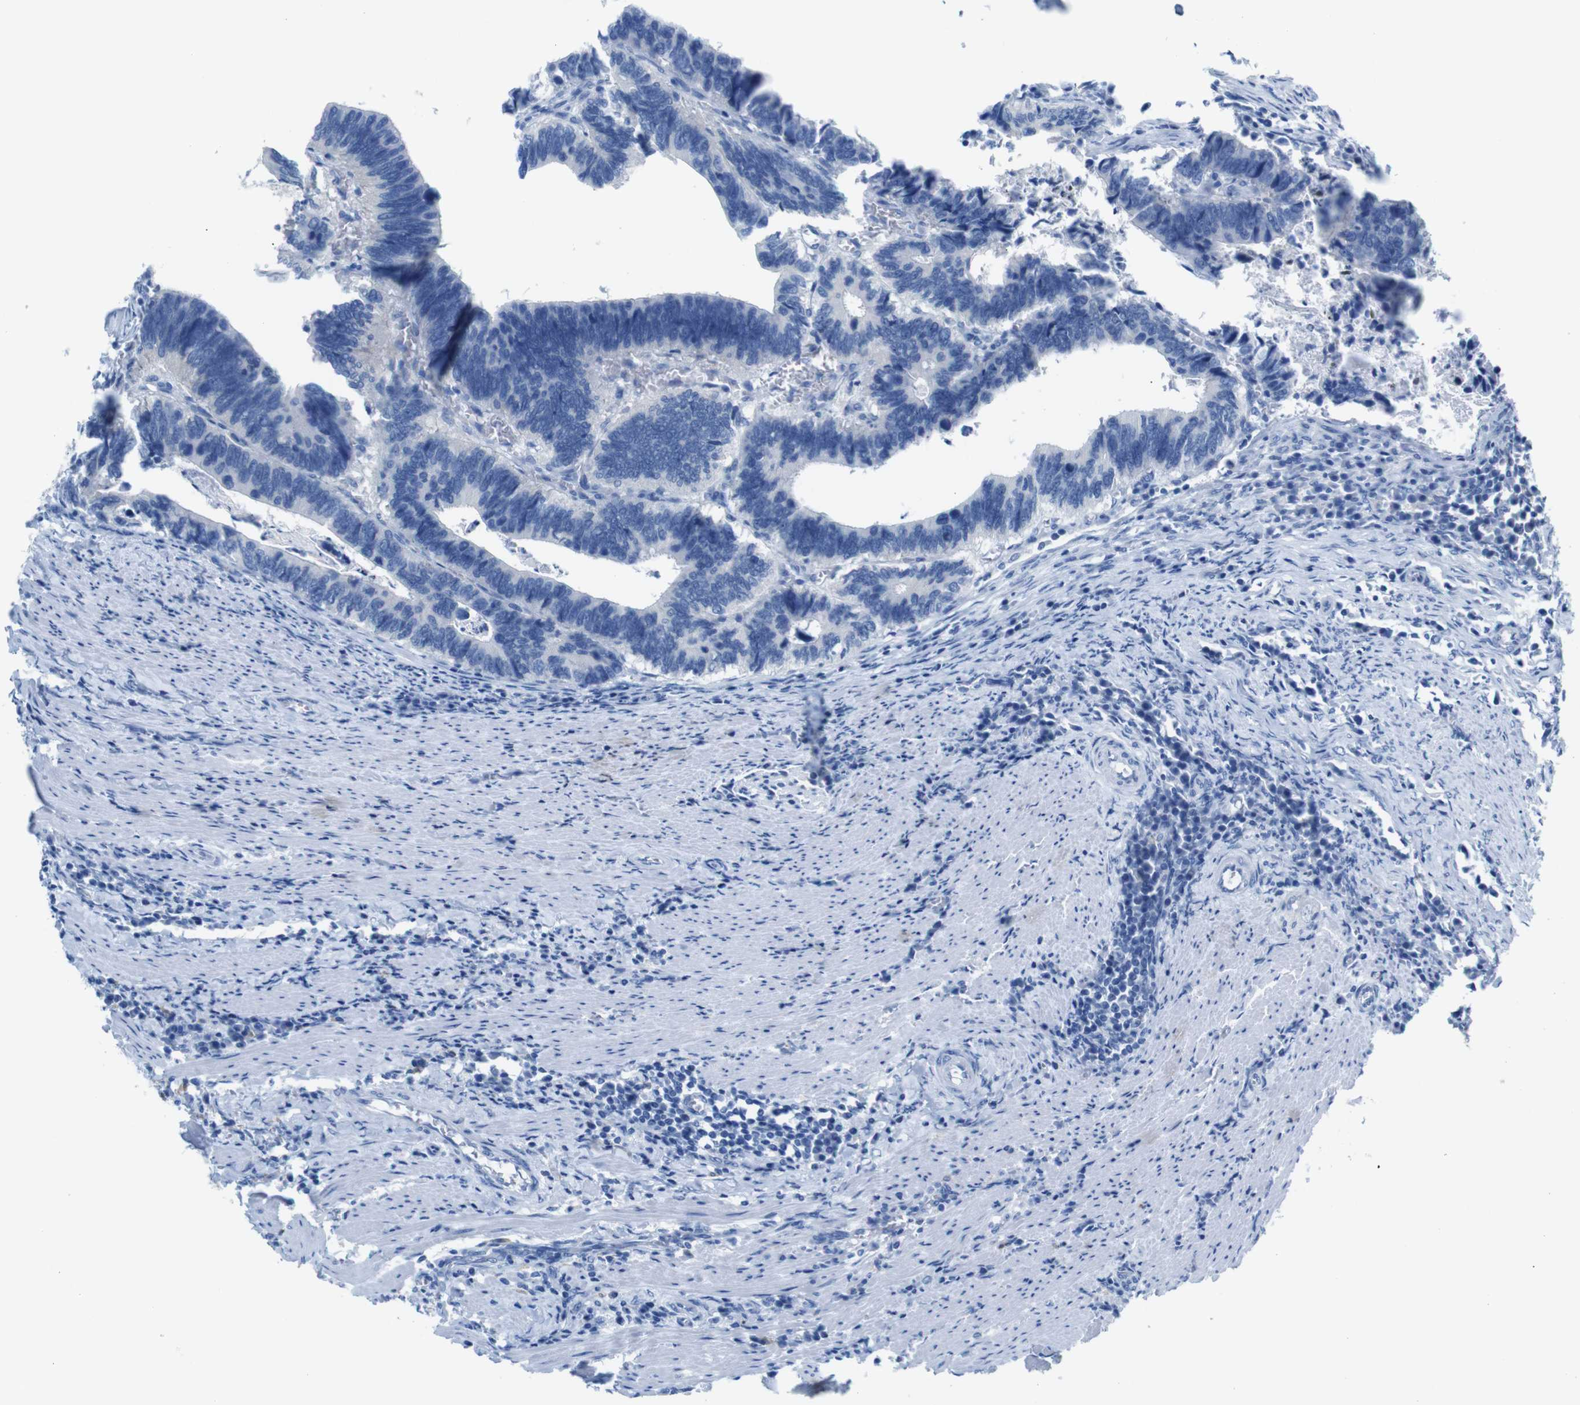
{"staining": {"intensity": "negative", "quantity": "none", "location": "none"}, "tissue": "colorectal cancer", "cell_type": "Tumor cells", "image_type": "cancer", "snomed": [{"axis": "morphology", "description": "Adenocarcinoma, NOS"}, {"axis": "topography", "description": "Colon"}], "caption": "Tumor cells show no significant protein staining in colorectal adenocarcinoma.", "gene": "C1orf210", "patient": {"sex": "male", "age": 72}}